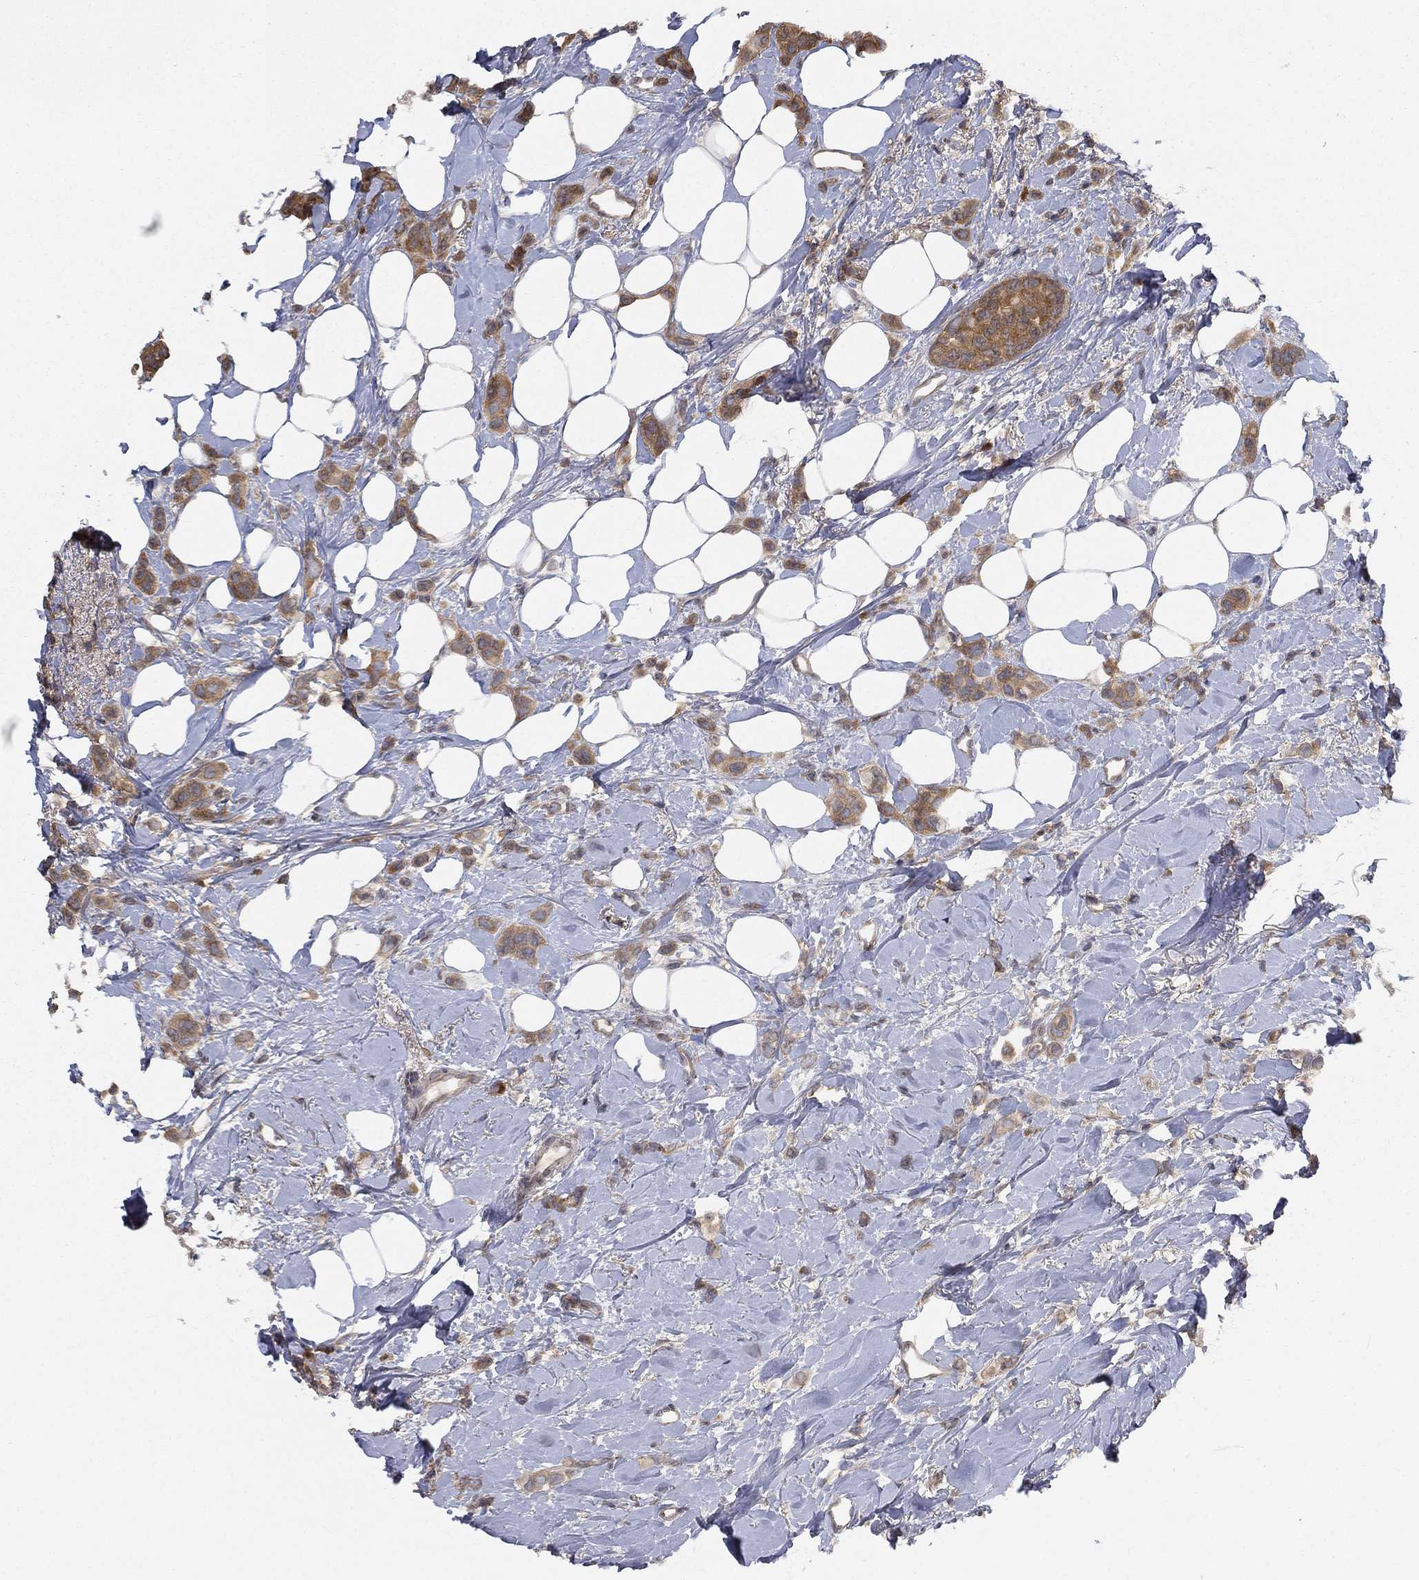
{"staining": {"intensity": "moderate", "quantity": ">75%", "location": "cytoplasmic/membranous"}, "tissue": "breast cancer", "cell_type": "Tumor cells", "image_type": "cancer", "snomed": [{"axis": "morphology", "description": "Lobular carcinoma"}, {"axis": "topography", "description": "Breast"}], "caption": "Human breast lobular carcinoma stained for a protein (brown) shows moderate cytoplasmic/membranous positive expression in about >75% of tumor cells.", "gene": "UBA5", "patient": {"sex": "female", "age": 66}}